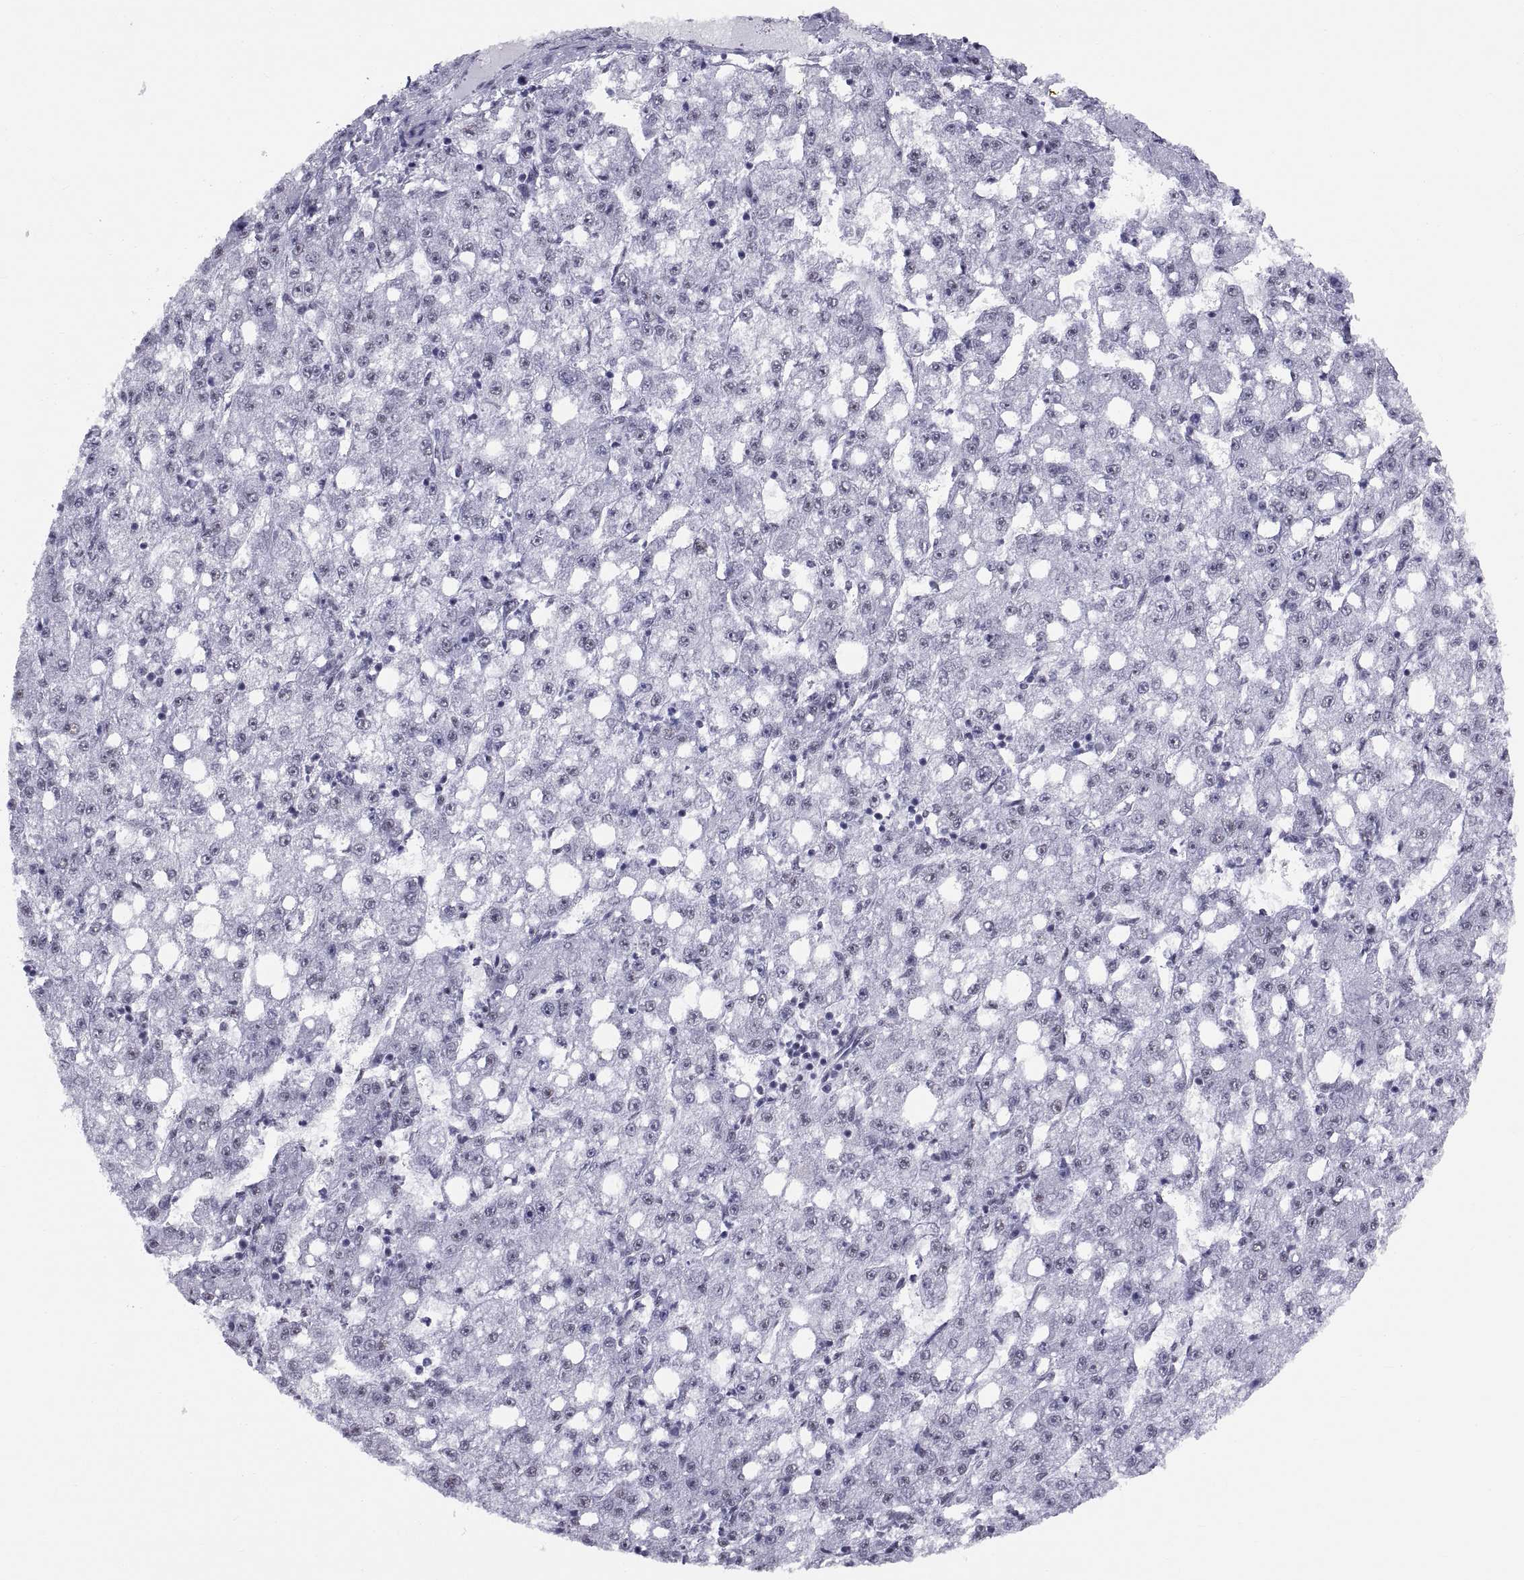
{"staining": {"intensity": "negative", "quantity": "none", "location": "none"}, "tissue": "liver cancer", "cell_type": "Tumor cells", "image_type": "cancer", "snomed": [{"axis": "morphology", "description": "Carcinoma, Hepatocellular, NOS"}, {"axis": "topography", "description": "Liver"}], "caption": "Tumor cells show no significant protein positivity in hepatocellular carcinoma (liver). Nuclei are stained in blue.", "gene": "NEUROD6", "patient": {"sex": "female", "age": 65}}